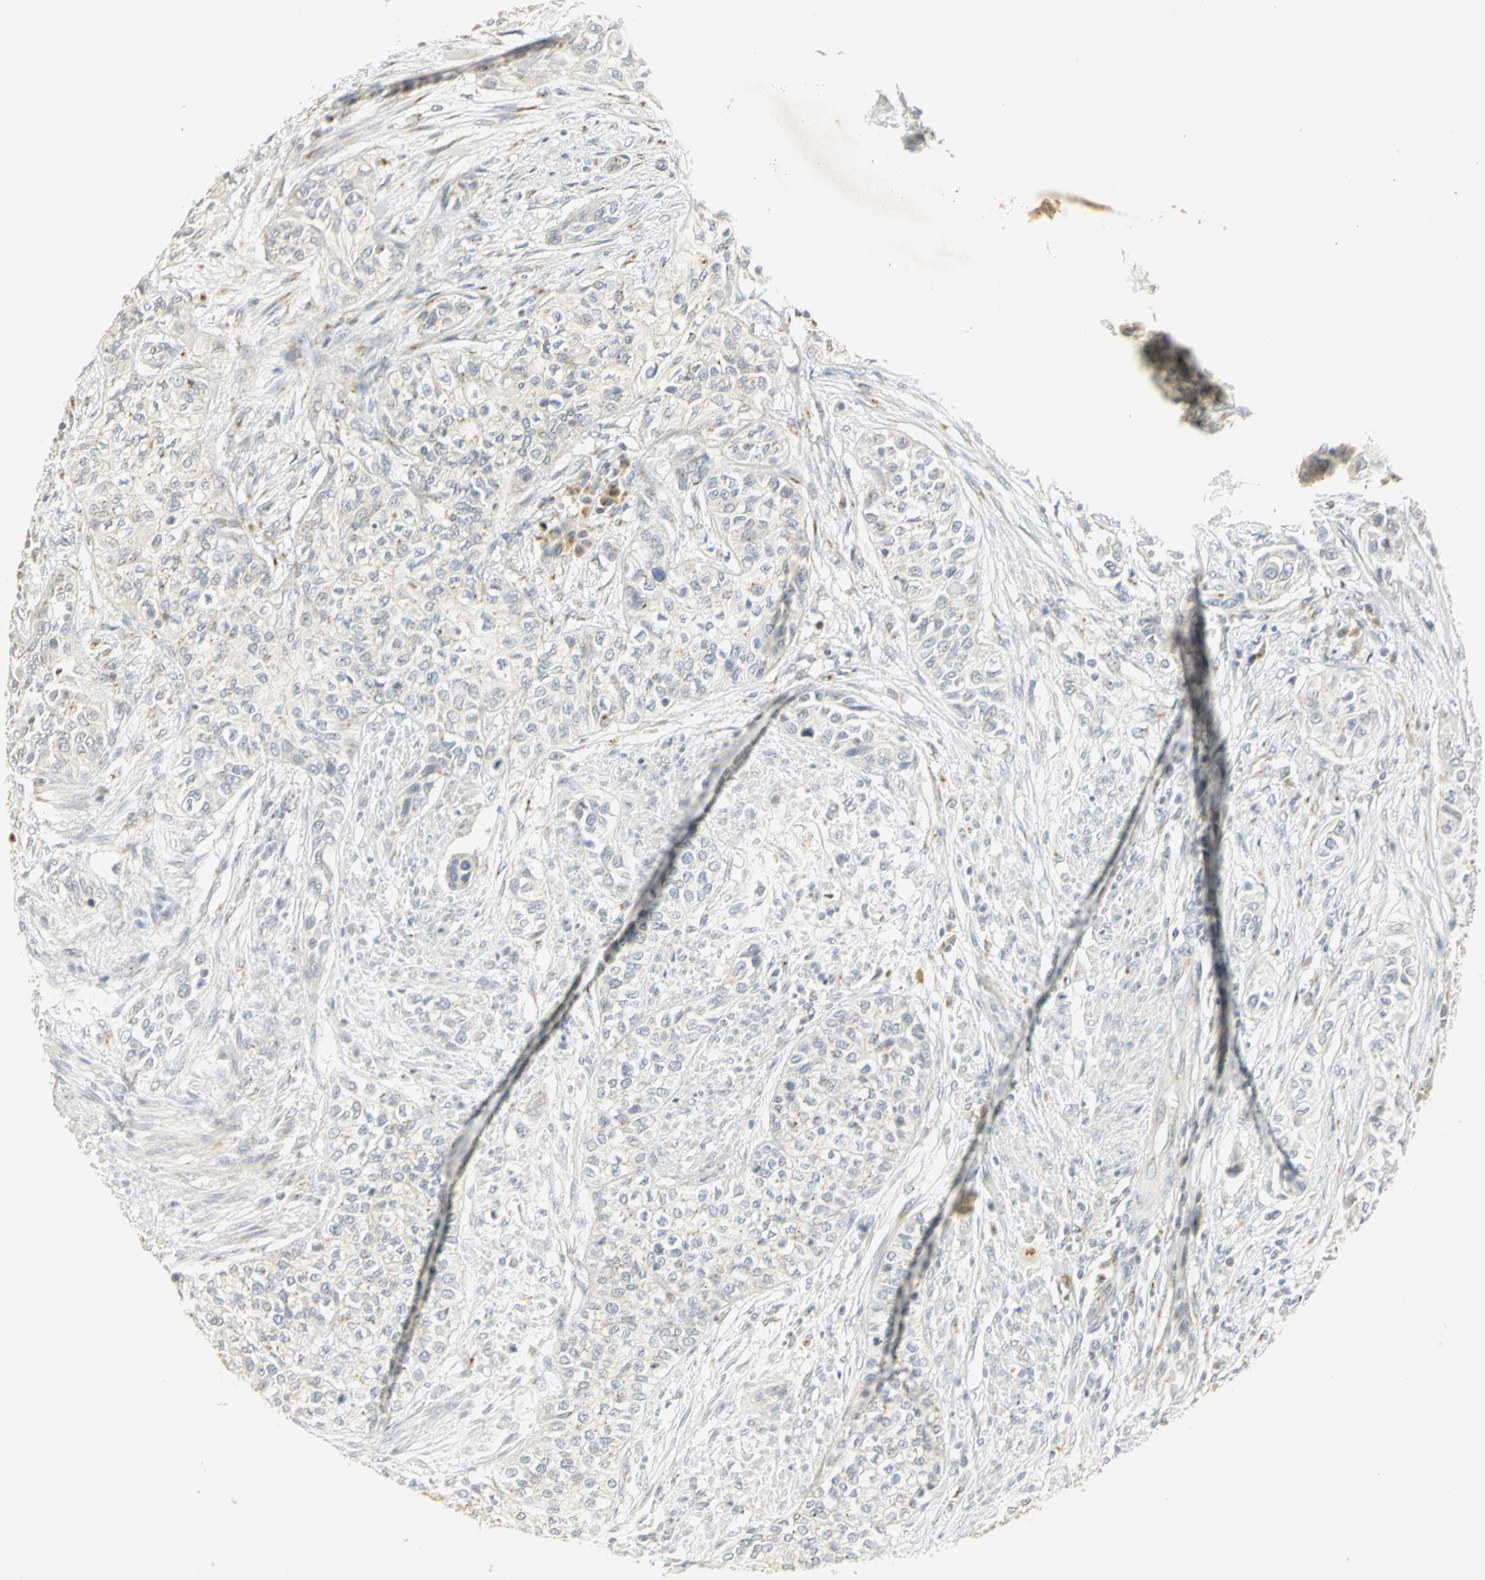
{"staining": {"intensity": "weak", "quantity": "<25%", "location": "cytoplasmic/membranous"}, "tissue": "urothelial cancer", "cell_type": "Tumor cells", "image_type": "cancer", "snomed": [{"axis": "morphology", "description": "Urothelial carcinoma, High grade"}, {"axis": "topography", "description": "Urinary bladder"}], "caption": "High magnification brightfield microscopy of urothelial cancer stained with DAB (brown) and counterstained with hematoxylin (blue): tumor cells show no significant staining. (Stains: DAB (3,3'-diaminobenzidine) IHC with hematoxylin counter stain, Microscopy: brightfield microscopy at high magnification).", "gene": "TM9SF2", "patient": {"sex": "male", "age": 74}}